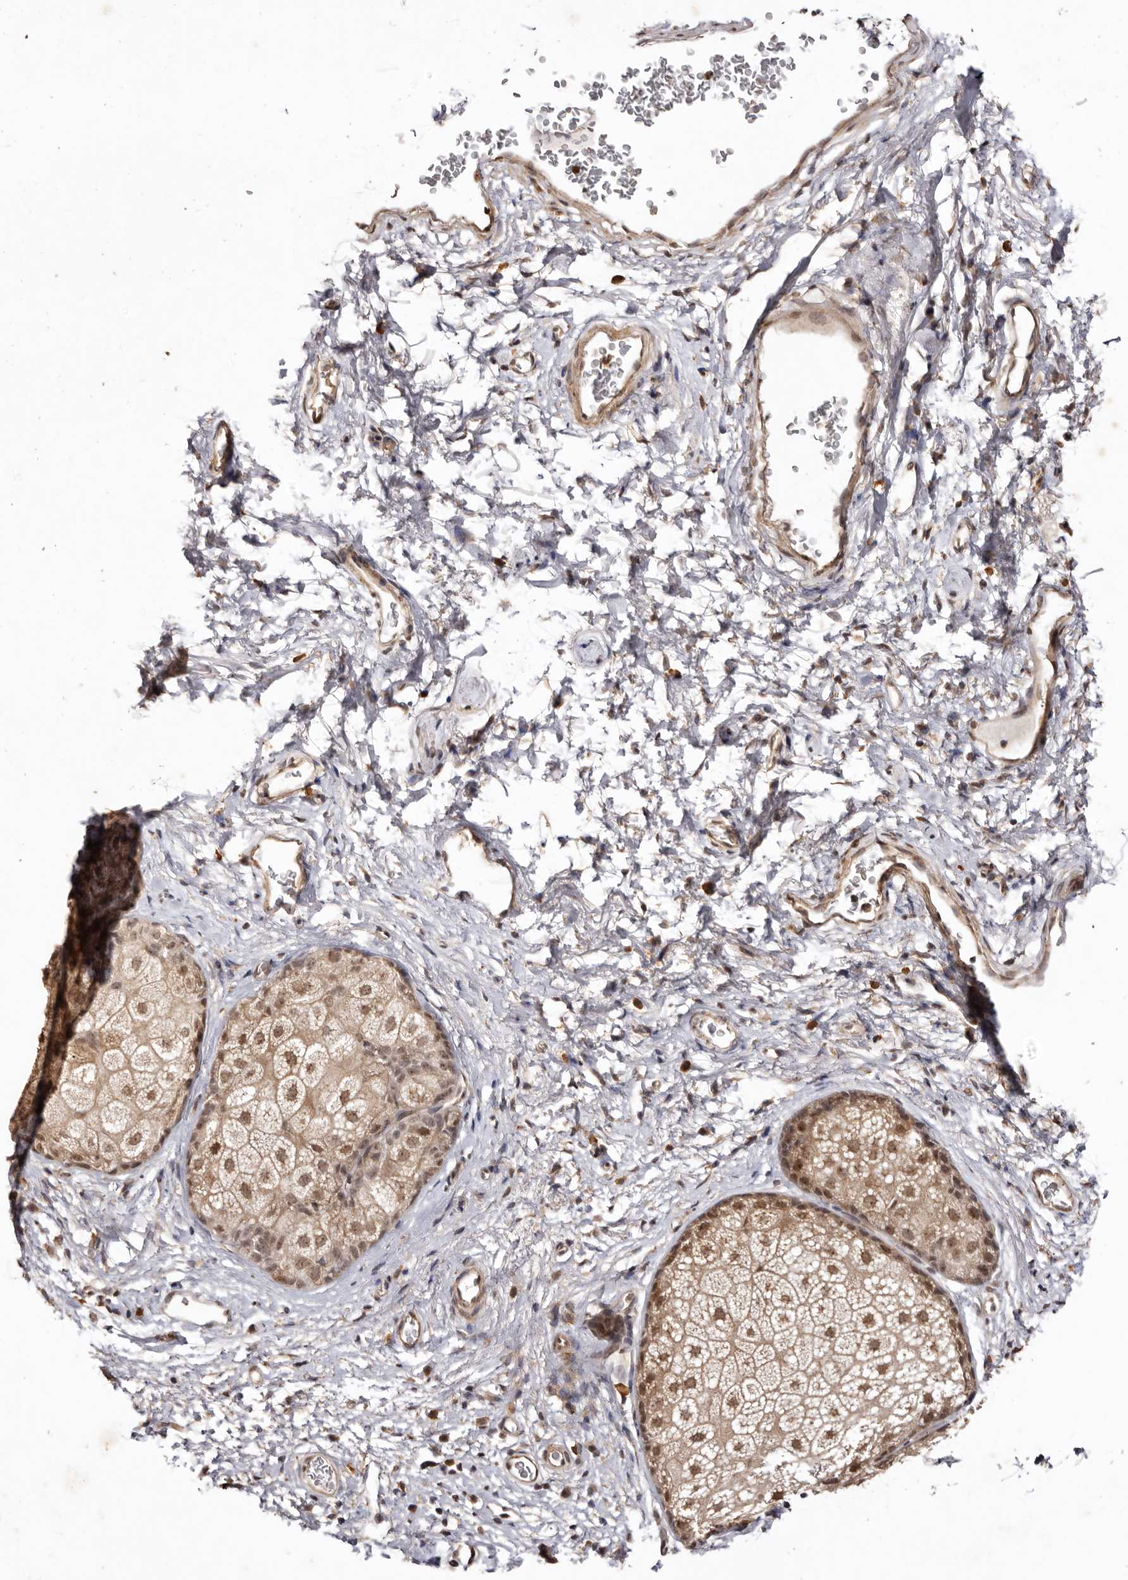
{"staining": {"intensity": "moderate", "quantity": ">75%", "location": "cytoplasmic/membranous,nuclear"}, "tissue": "skin", "cell_type": "Epidermal cells", "image_type": "normal", "snomed": [{"axis": "morphology", "description": "Normal tissue, NOS"}, {"axis": "topography", "description": "Vulva"}], "caption": "A medium amount of moderate cytoplasmic/membranous,nuclear expression is present in about >75% of epidermal cells in normal skin. Immunohistochemistry (ihc) stains the protein in brown and the nuclei are stained blue.", "gene": "NOTCH1", "patient": {"sex": "female", "age": 66}}